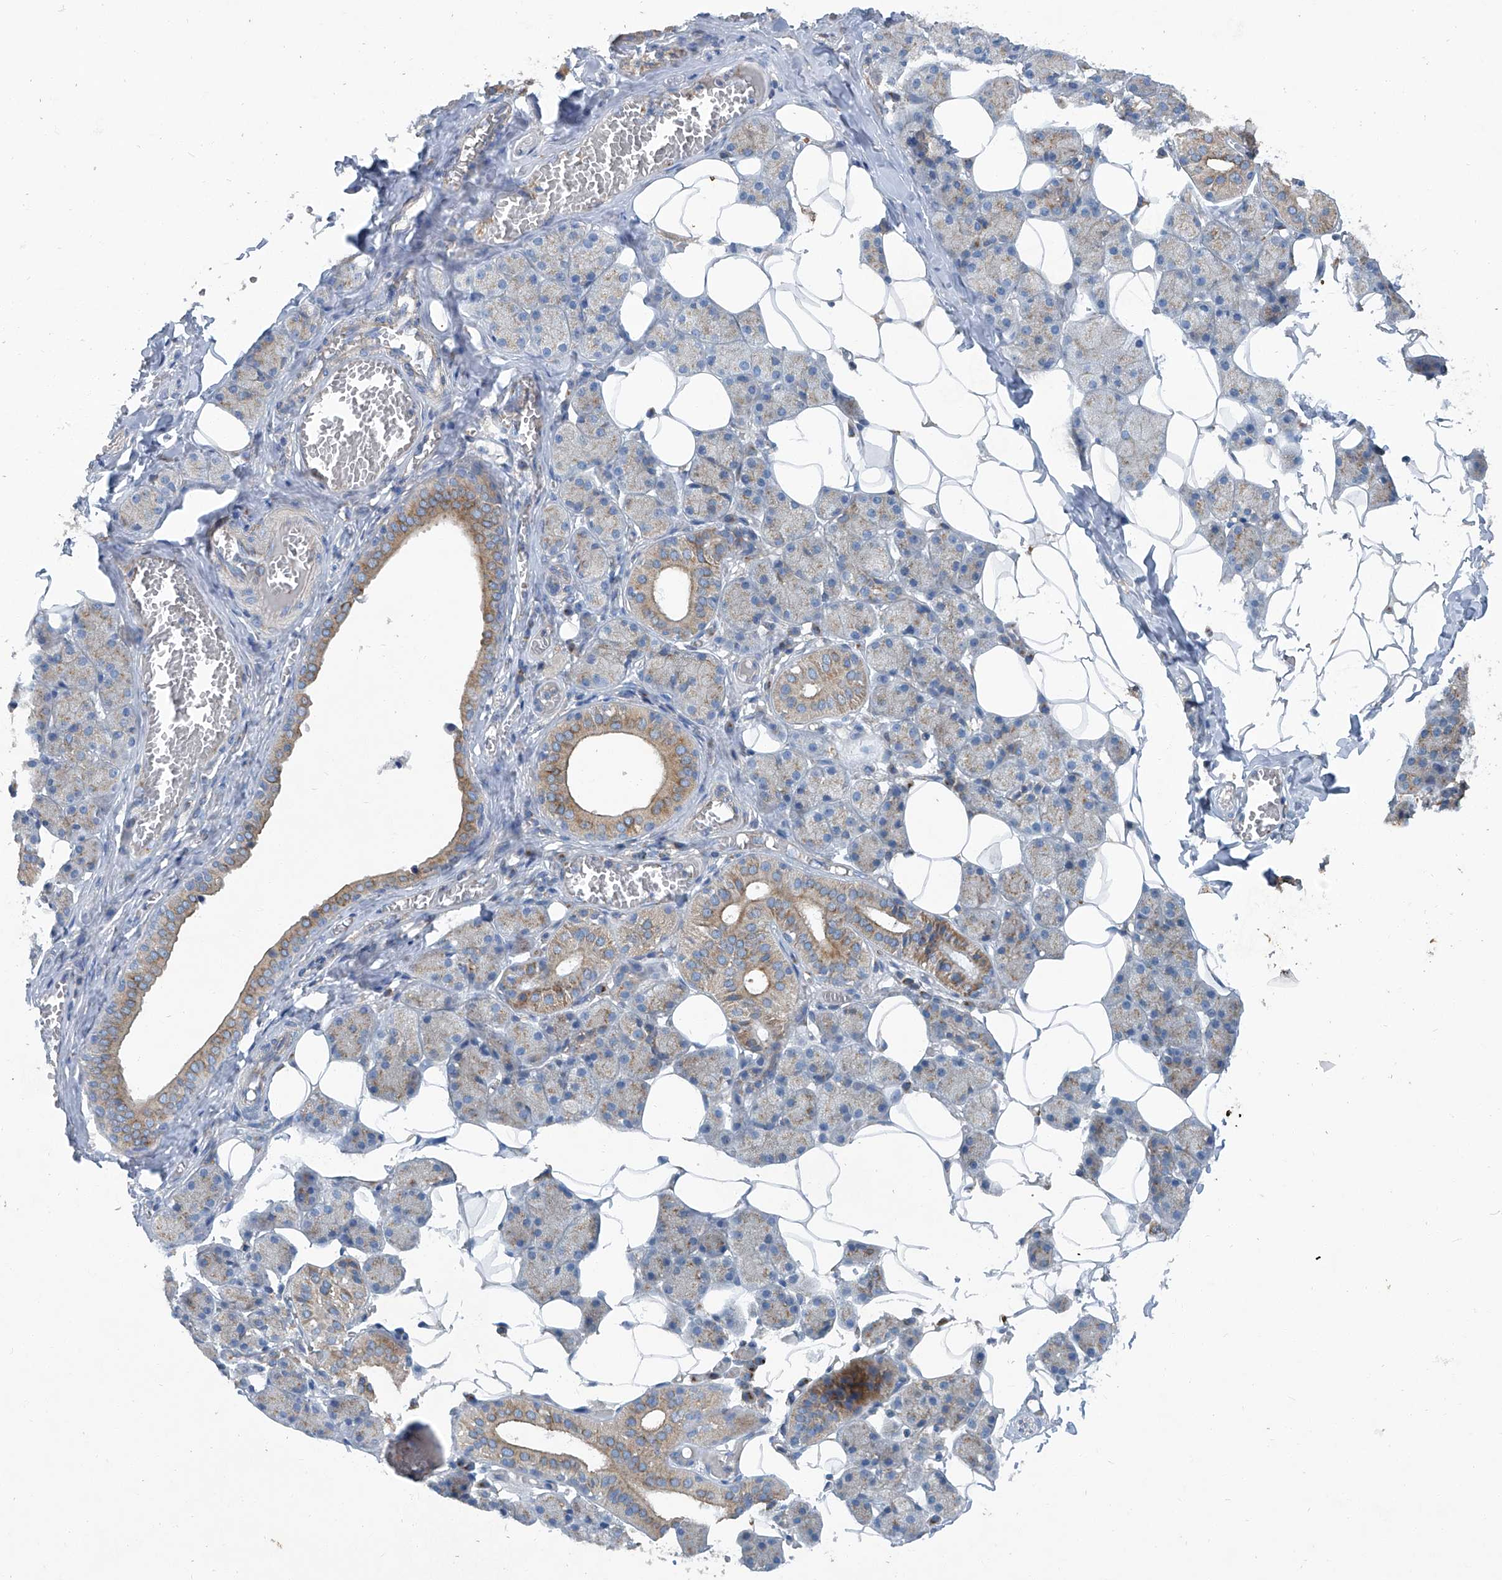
{"staining": {"intensity": "moderate", "quantity": "25%-75%", "location": "cytoplasmic/membranous"}, "tissue": "salivary gland", "cell_type": "Glandular cells", "image_type": "normal", "snomed": [{"axis": "morphology", "description": "Normal tissue, NOS"}, {"axis": "topography", "description": "Salivary gland"}], "caption": "Salivary gland stained with immunohistochemistry demonstrates moderate cytoplasmic/membranous positivity in about 25%-75% of glandular cells.", "gene": "PIGH", "patient": {"sex": "female", "age": 33}}